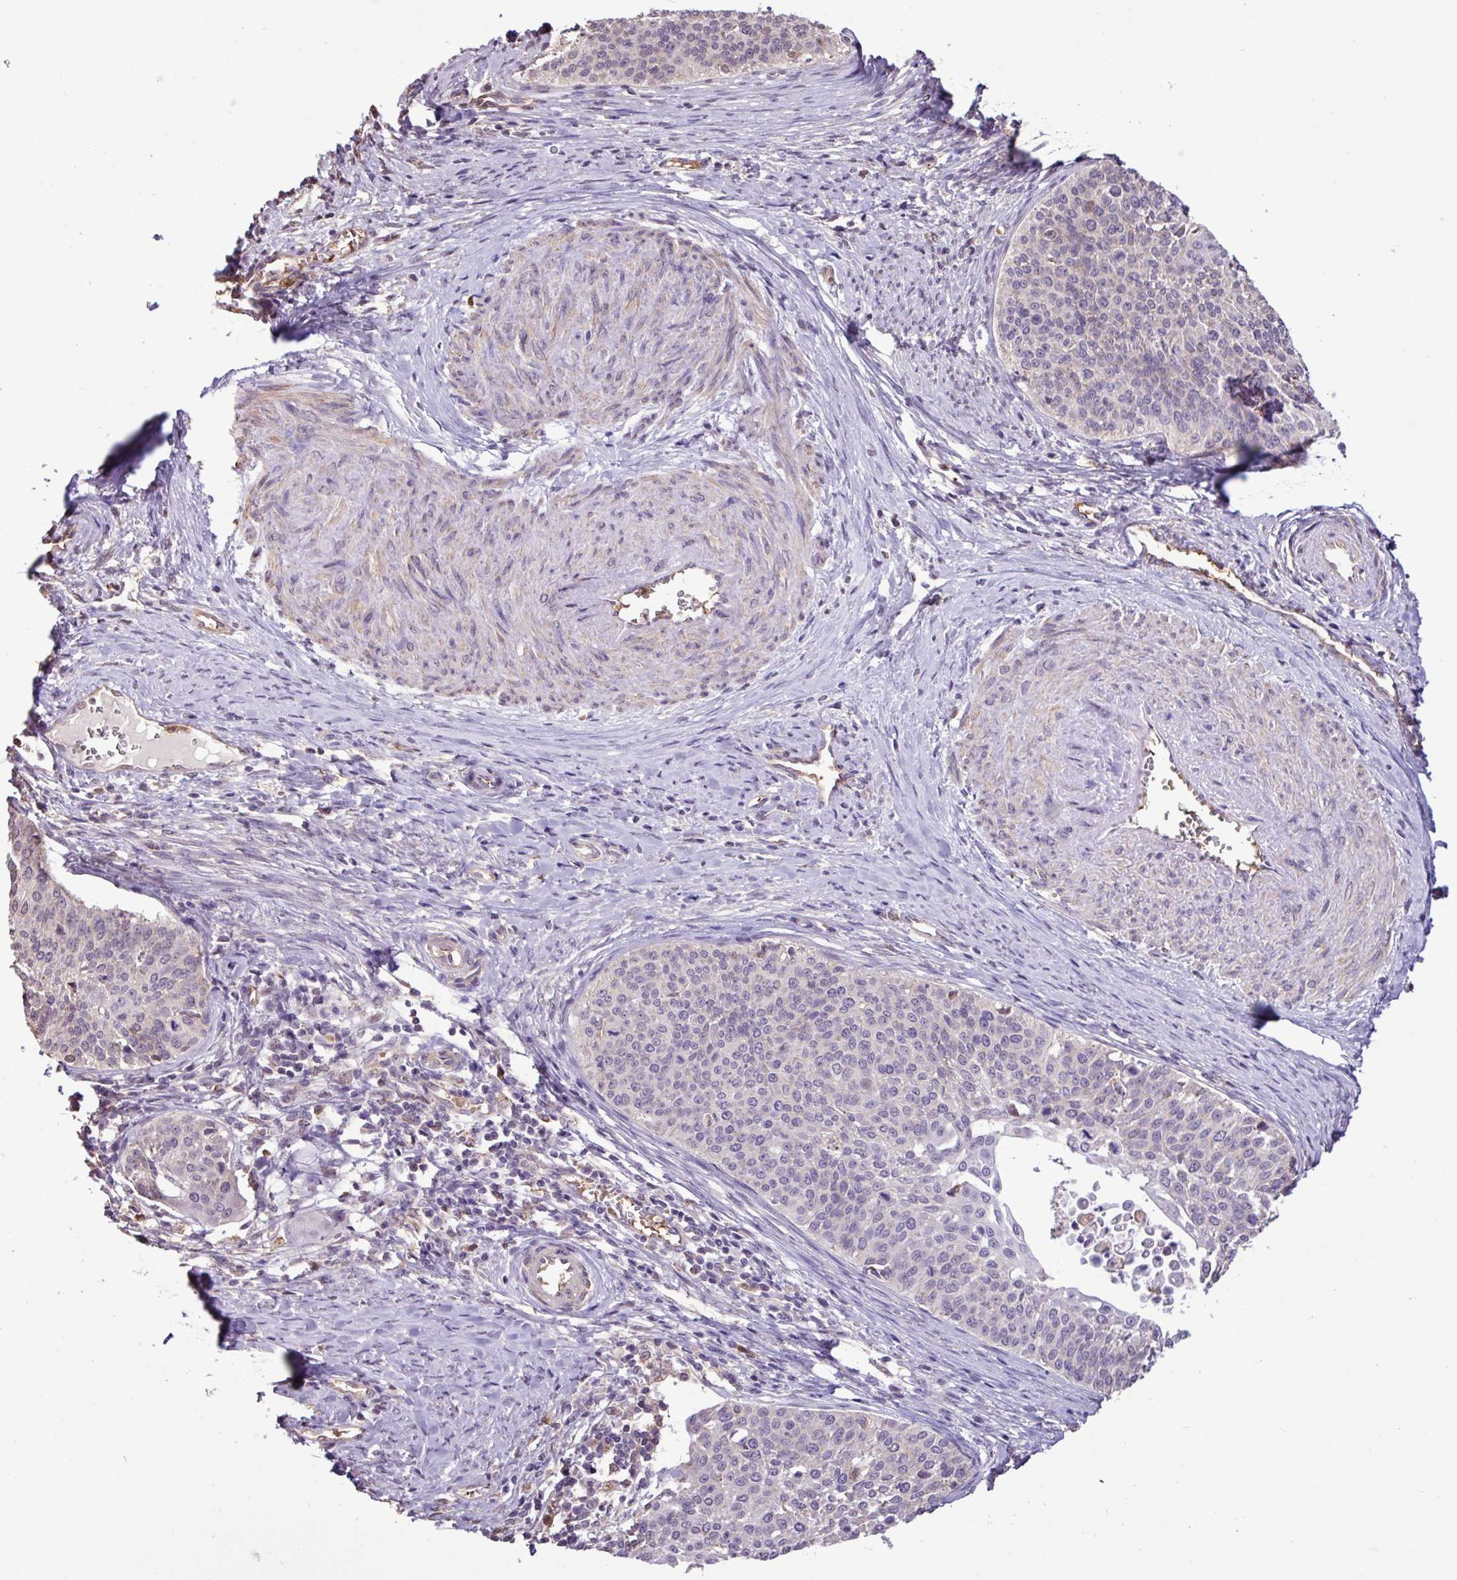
{"staining": {"intensity": "negative", "quantity": "none", "location": "none"}, "tissue": "cervical cancer", "cell_type": "Tumor cells", "image_type": "cancer", "snomed": [{"axis": "morphology", "description": "Squamous cell carcinoma, NOS"}, {"axis": "topography", "description": "Cervix"}], "caption": "An IHC photomicrograph of cervical cancer is shown. There is no staining in tumor cells of cervical cancer.", "gene": "CHST11", "patient": {"sex": "female", "age": 44}}